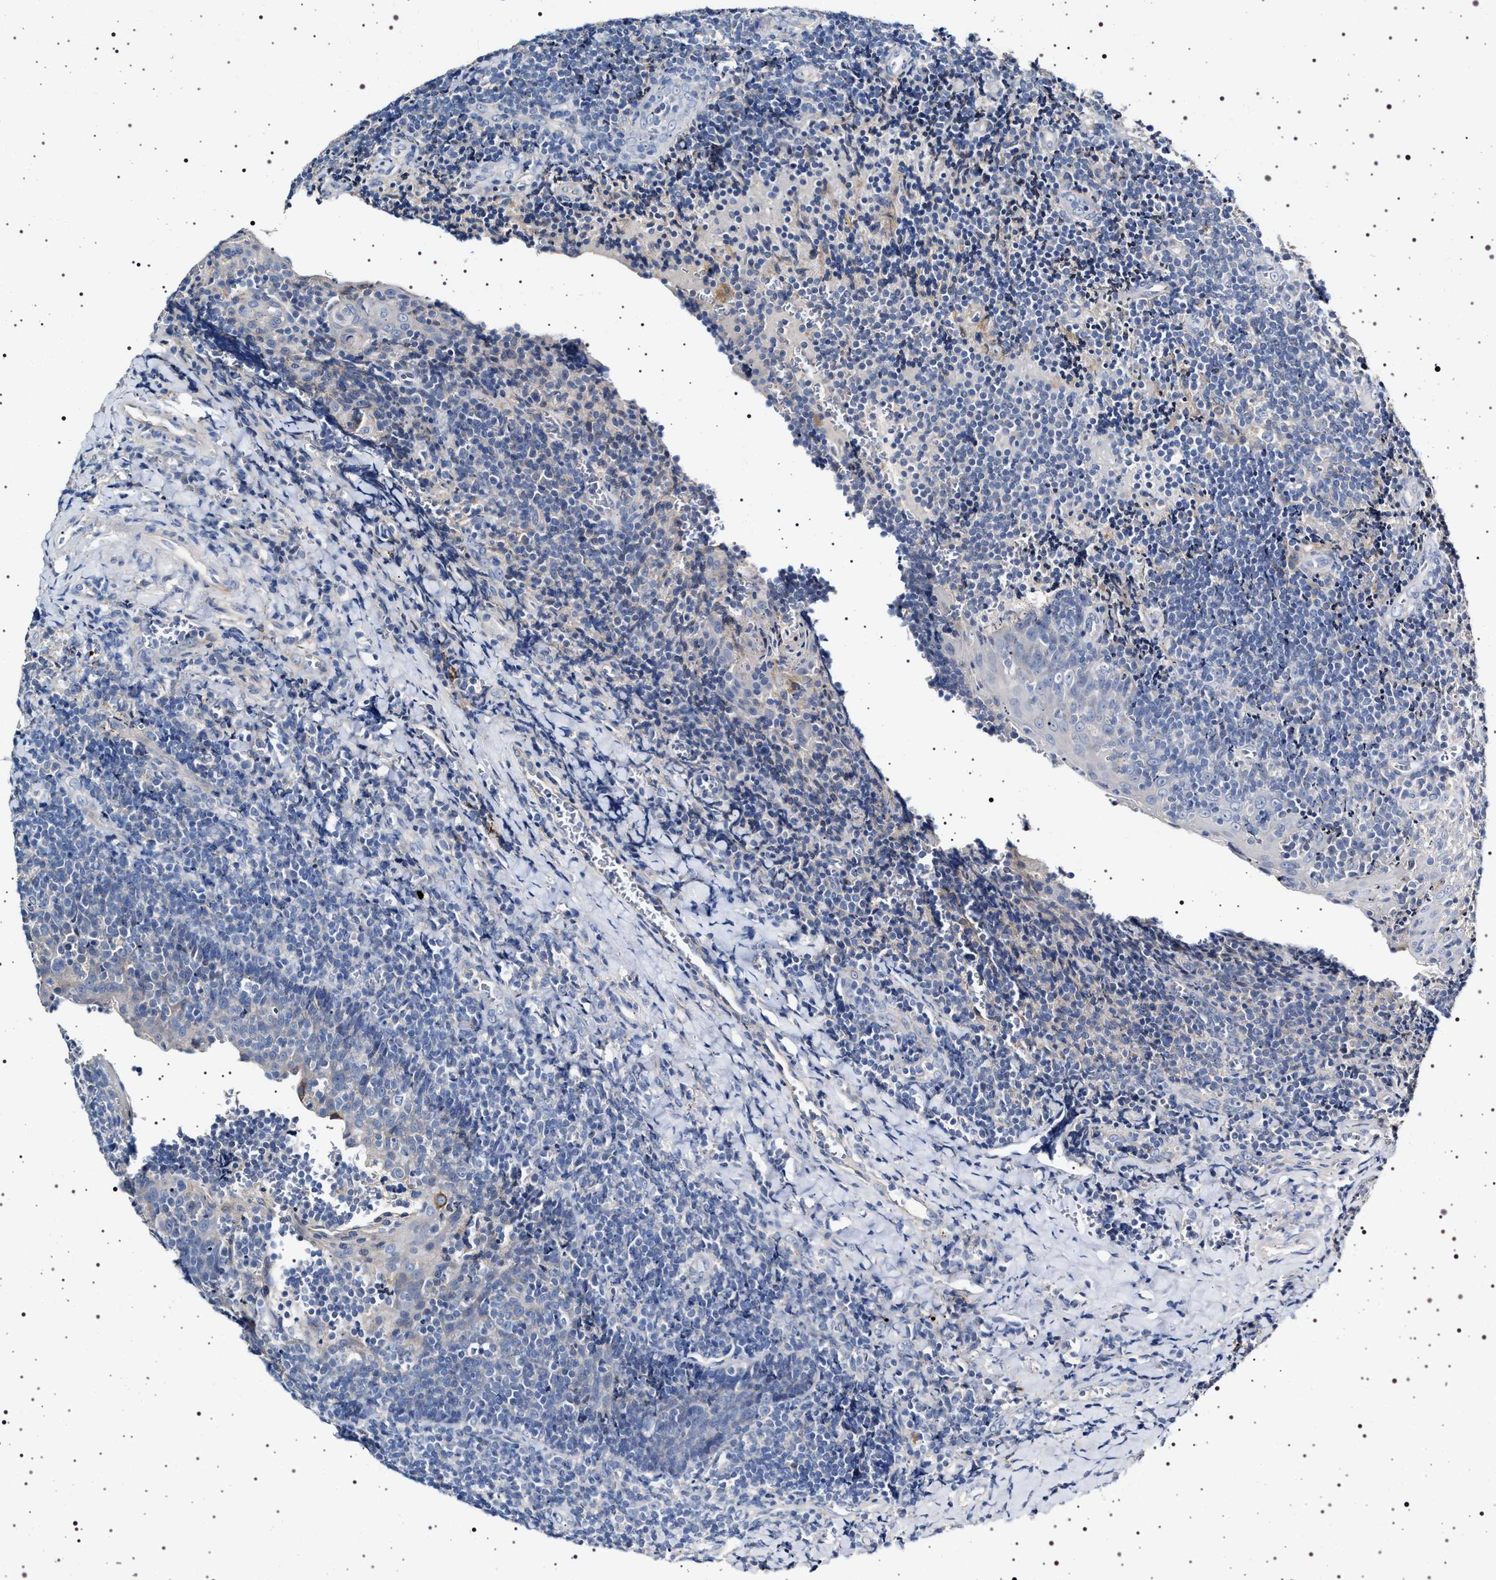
{"staining": {"intensity": "negative", "quantity": "none", "location": "none"}, "tissue": "tonsil", "cell_type": "Germinal center cells", "image_type": "normal", "snomed": [{"axis": "morphology", "description": "Normal tissue, NOS"}, {"axis": "morphology", "description": "Inflammation, NOS"}, {"axis": "topography", "description": "Tonsil"}], "caption": "DAB immunohistochemical staining of unremarkable tonsil displays no significant staining in germinal center cells. Nuclei are stained in blue.", "gene": "NAALADL2", "patient": {"sex": "female", "age": 31}}